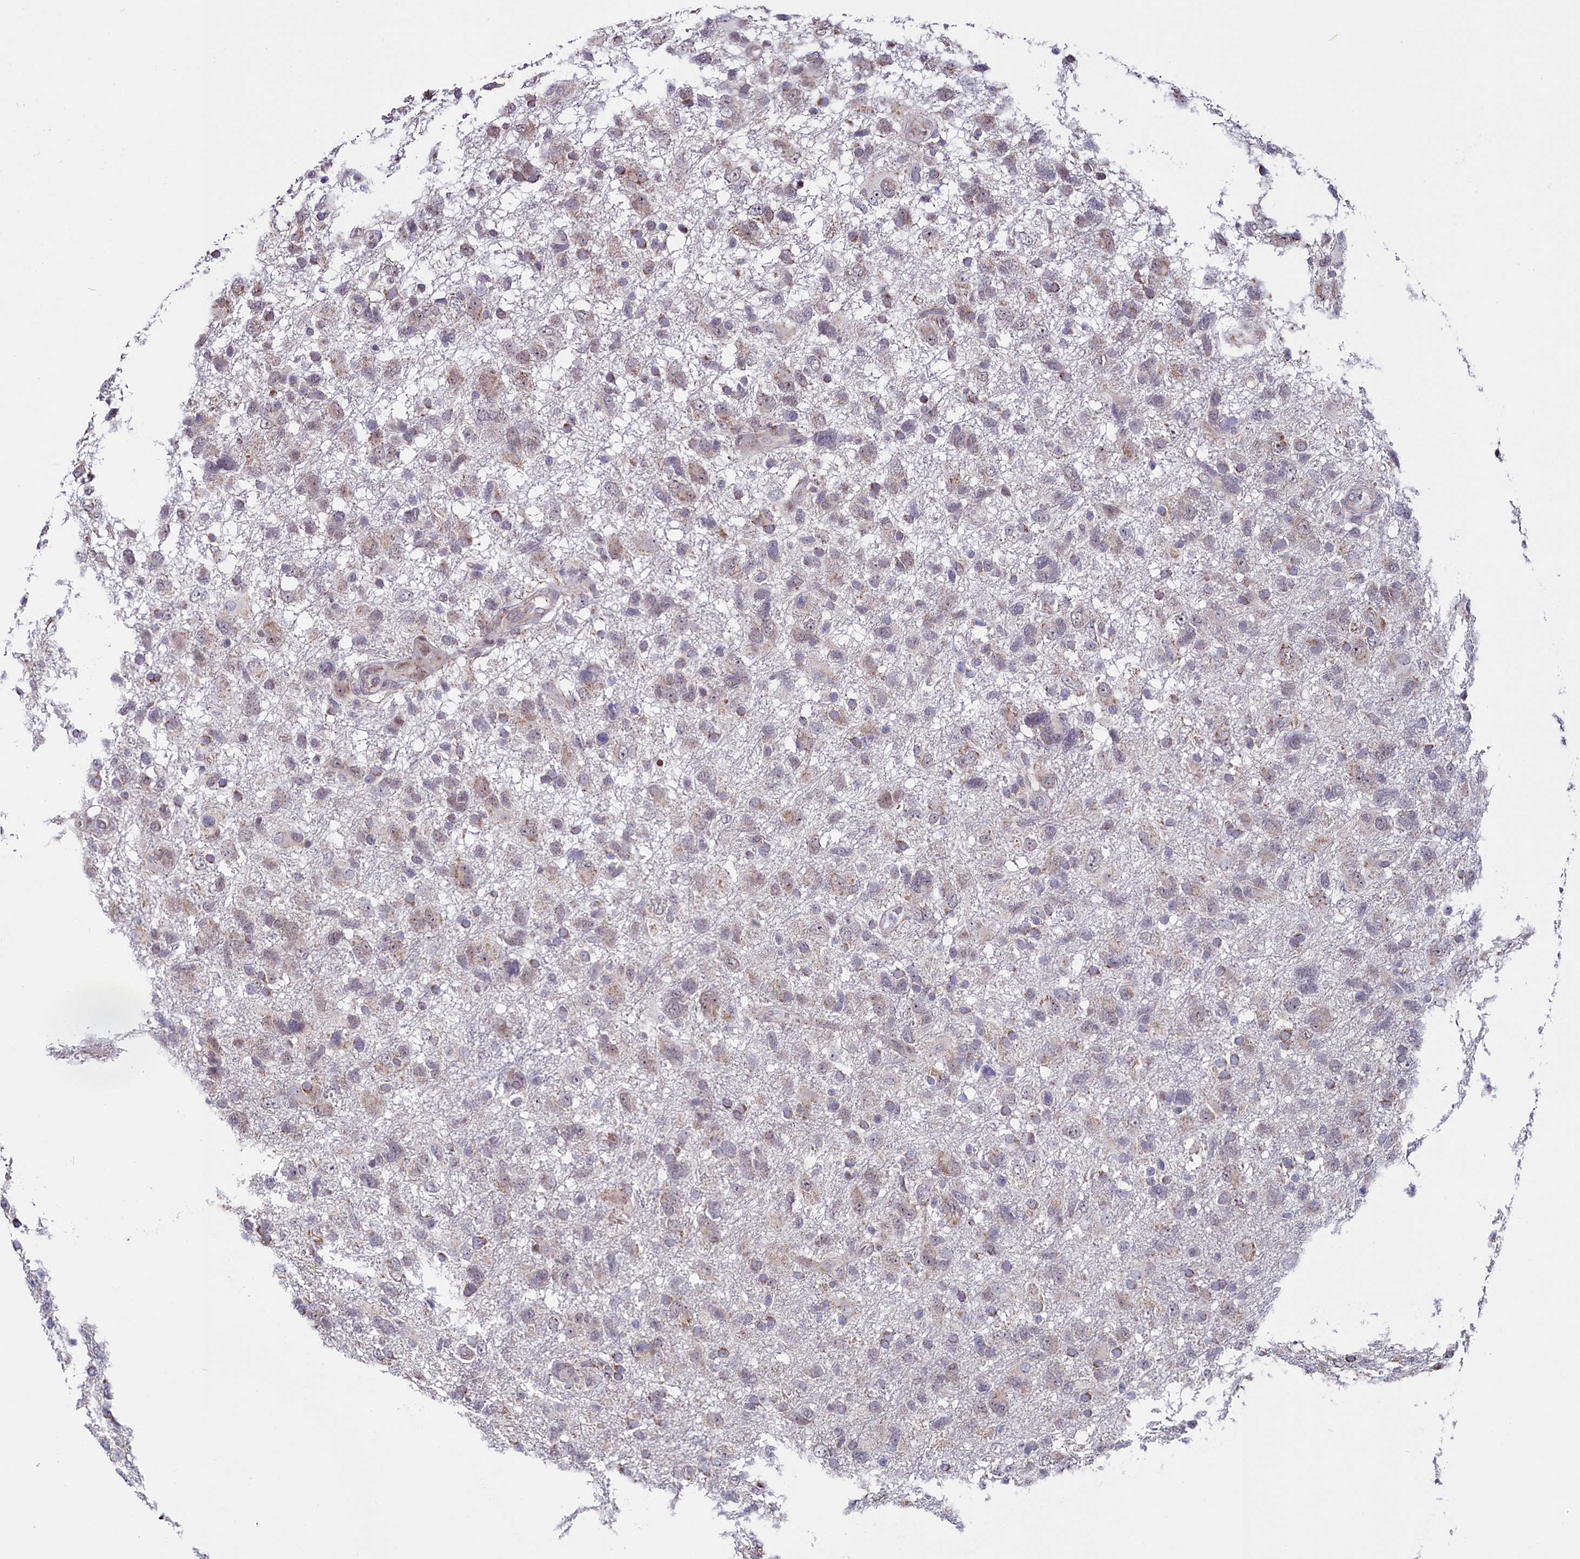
{"staining": {"intensity": "weak", "quantity": "<25%", "location": "cytoplasmic/membranous"}, "tissue": "glioma", "cell_type": "Tumor cells", "image_type": "cancer", "snomed": [{"axis": "morphology", "description": "Glioma, malignant, High grade"}, {"axis": "topography", "description": "Brain"}], "caption": "An image of human malignant glioma (high-grade) is negative for staining in tumor cells.", "gene": "CIAPIN1", "patient": {"sex": "male", "age": 61}}